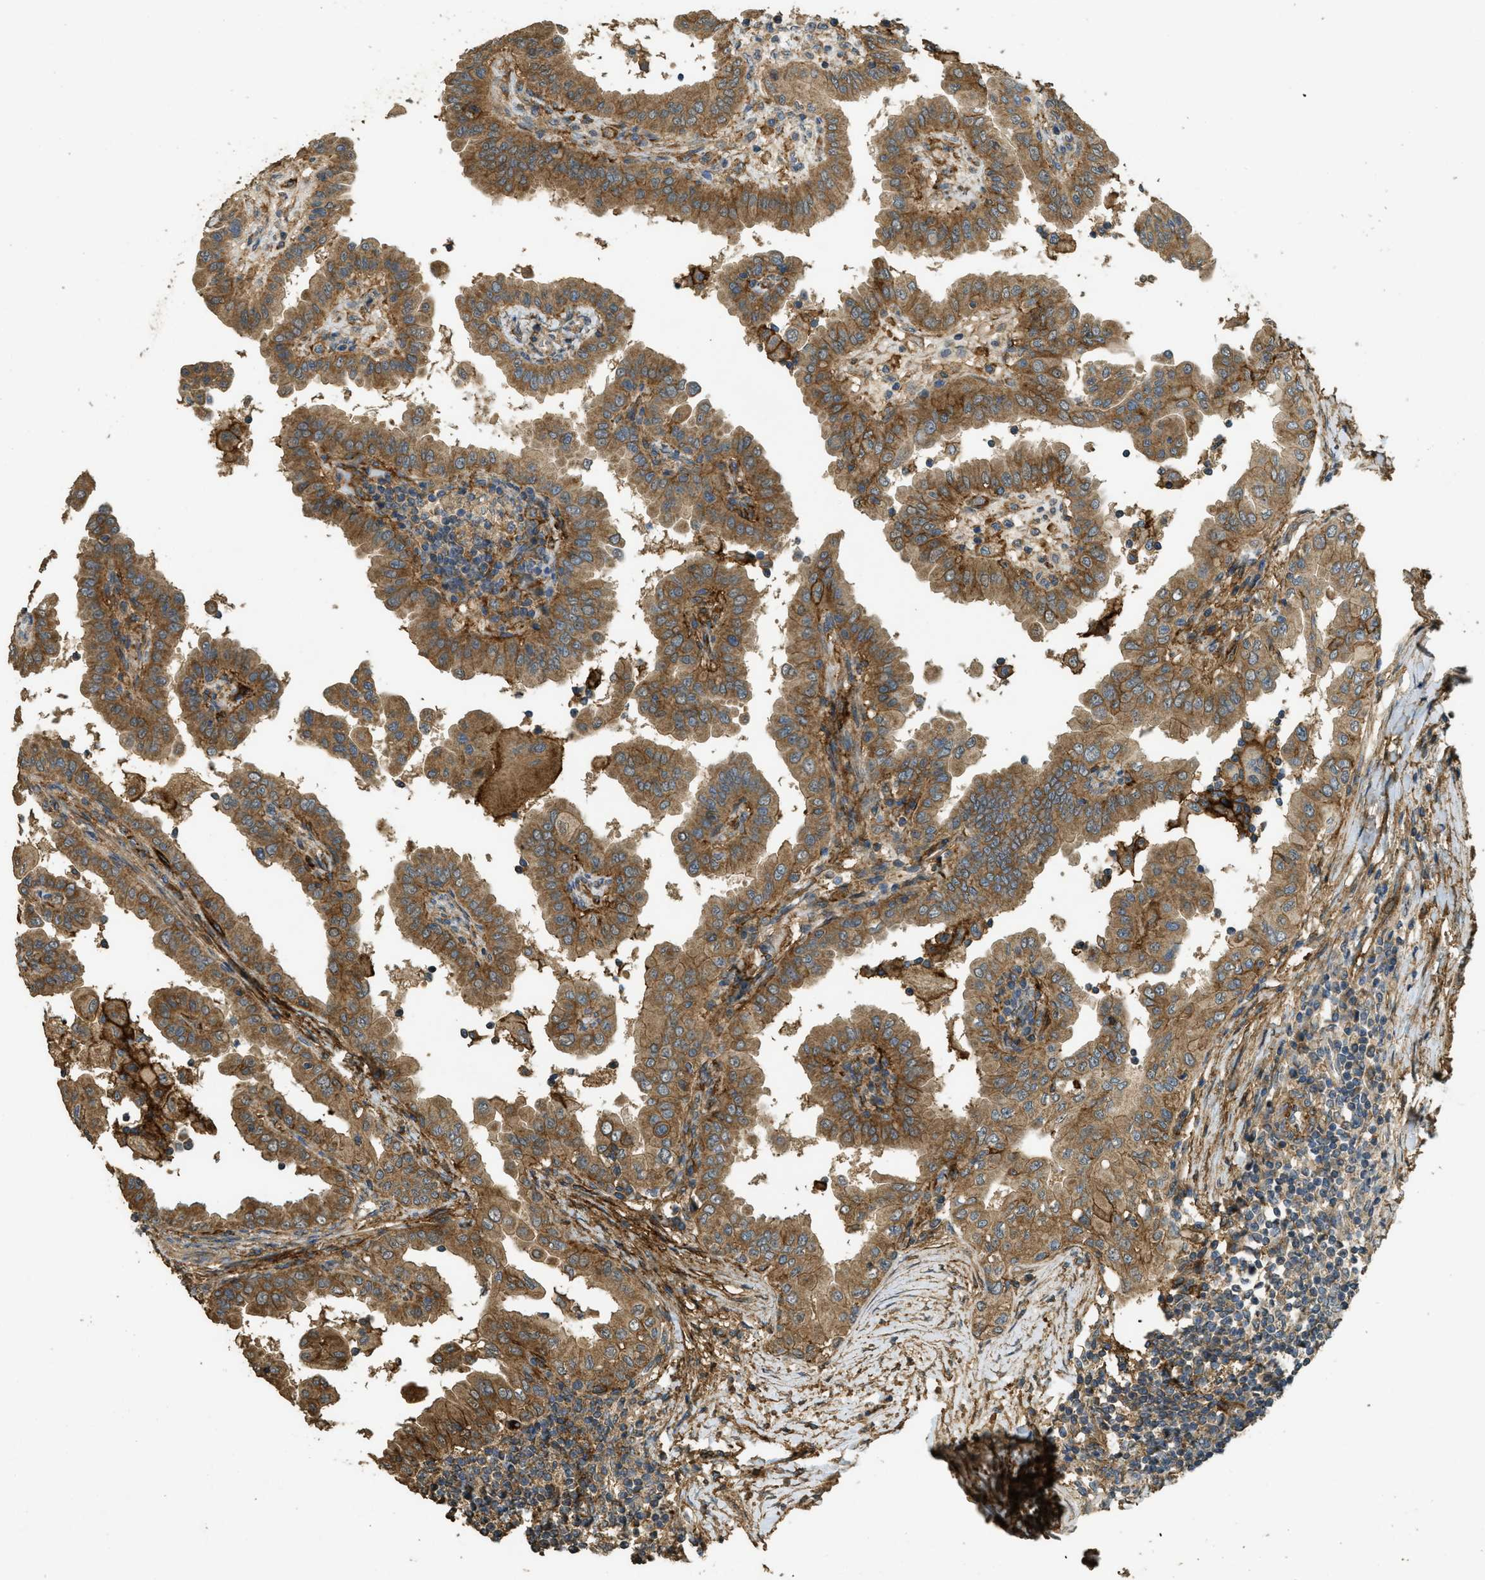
{"staining": {"intensity": "moderate", "quantity": ">75%", "location": "cytoplasmic/membranous"}, "tissue": "thyroid cancer", "cell_type": "Tumor cells", "image_type": "cancer", "snomed": [{"axis": "morphology", "description": "Papillary adenocarcinoma, NOS"}, {"axis": "topography", "description": "Thyroid gland"}], "caption": "An image showing moderate cytoplasmic/membranous staining in approximately >75% of tumor cells in papillary adenocarcinoma (thyroid), as visualized by brown immunohistochemical staining.", "gene": "CD276", "patient": {"sex": "male", "age": 33}}